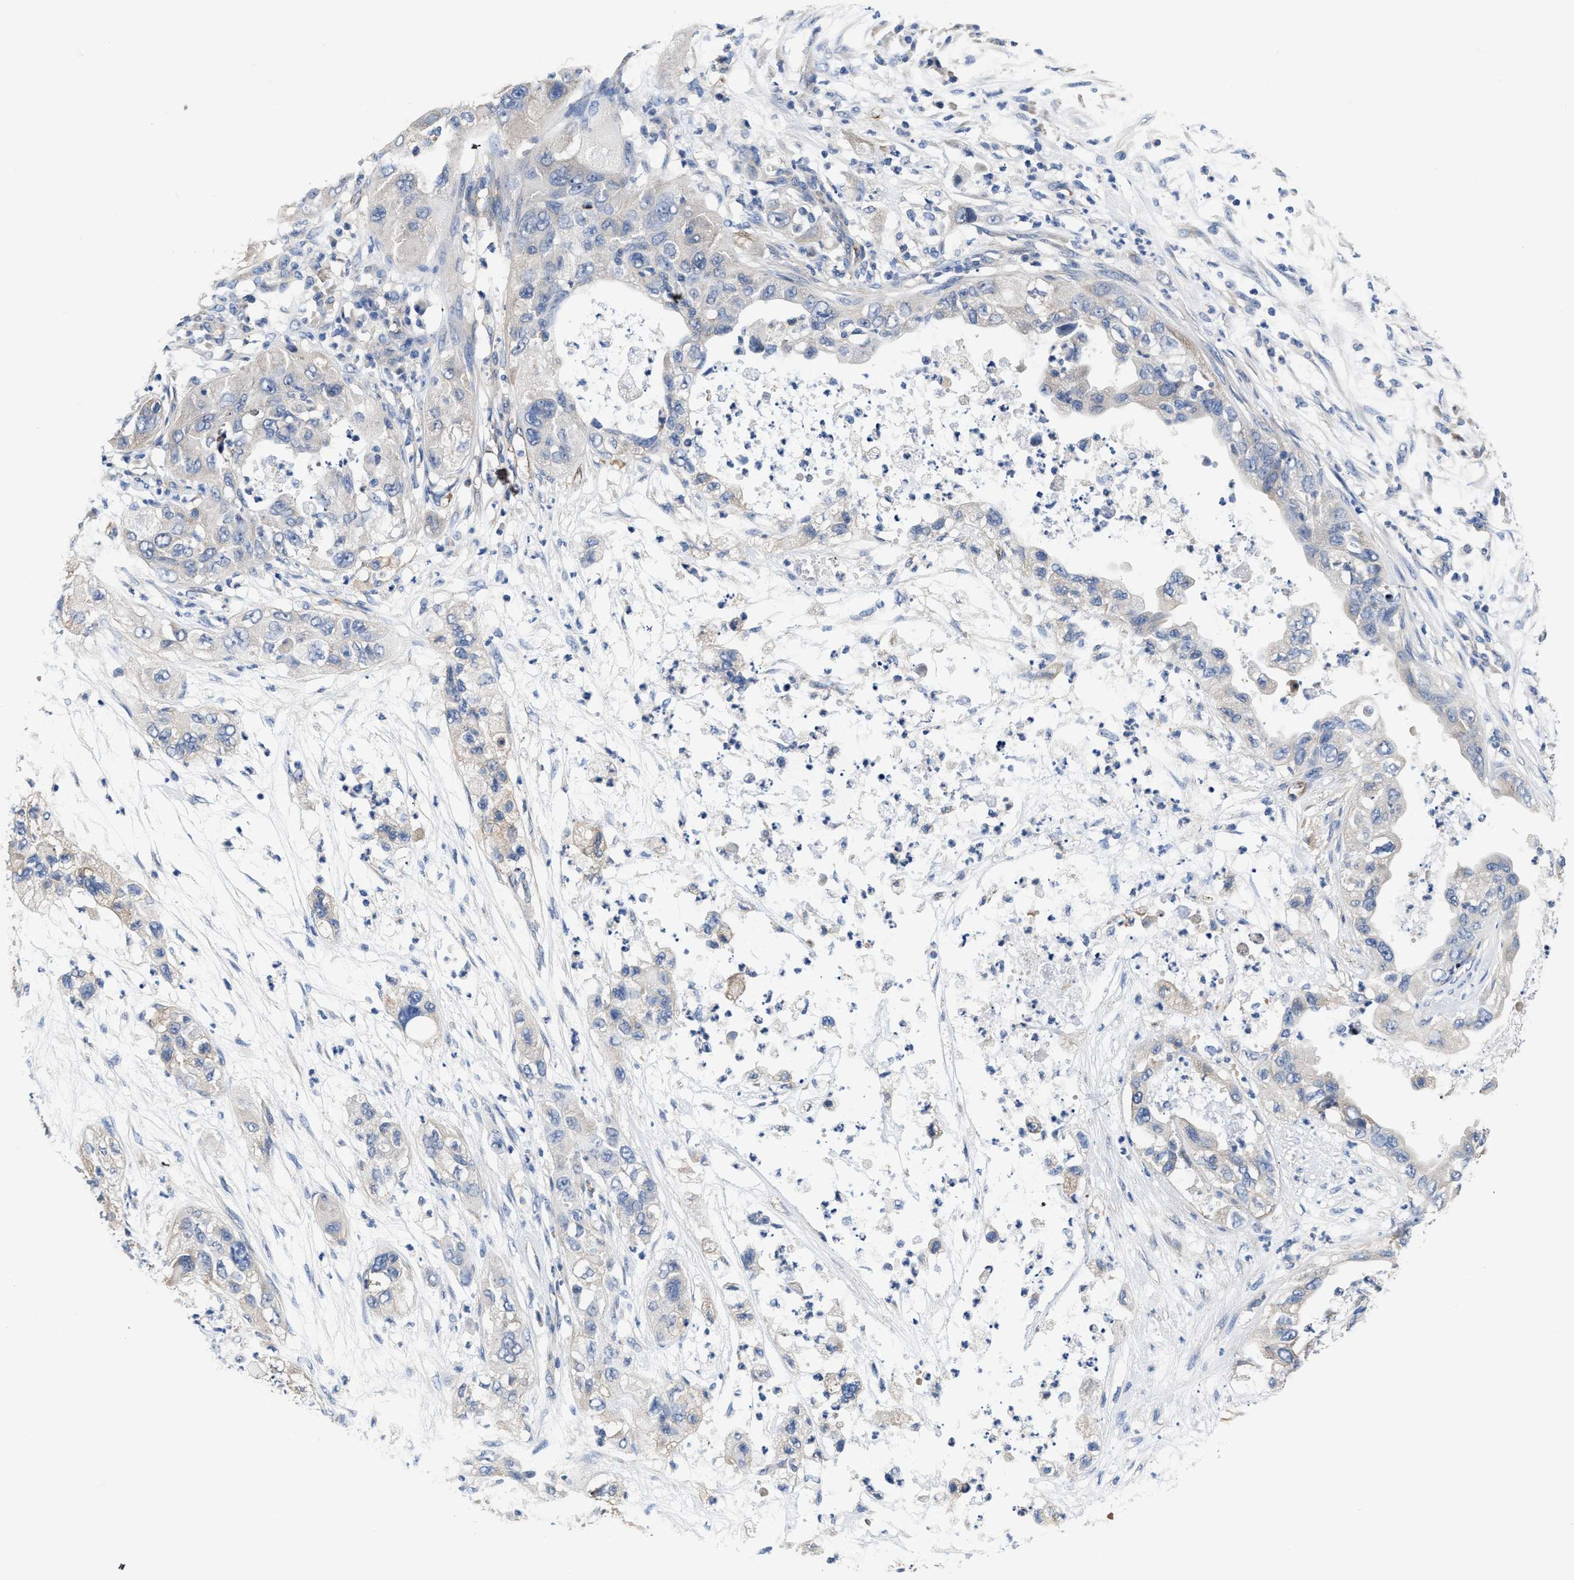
{"staining": {"intensity": "negative", "quantity": "none", "location": "none"}, "tissue": "pancreatic cancer", "cell_type": "Tumor cells", "image_type": "cancer", "snomed": [{"axis": "morphology", "description": "Adenocarcinoma, NOS"}, {"axis": "topography", "description": "Pancreas"}], "caption": "Histopathology image shows no significant protein positivity in tumor cells of pancreatic cancer (adenocarcinoma).", "gene": "C22orf42", "patient": {"sex": "female", "age": 78}}